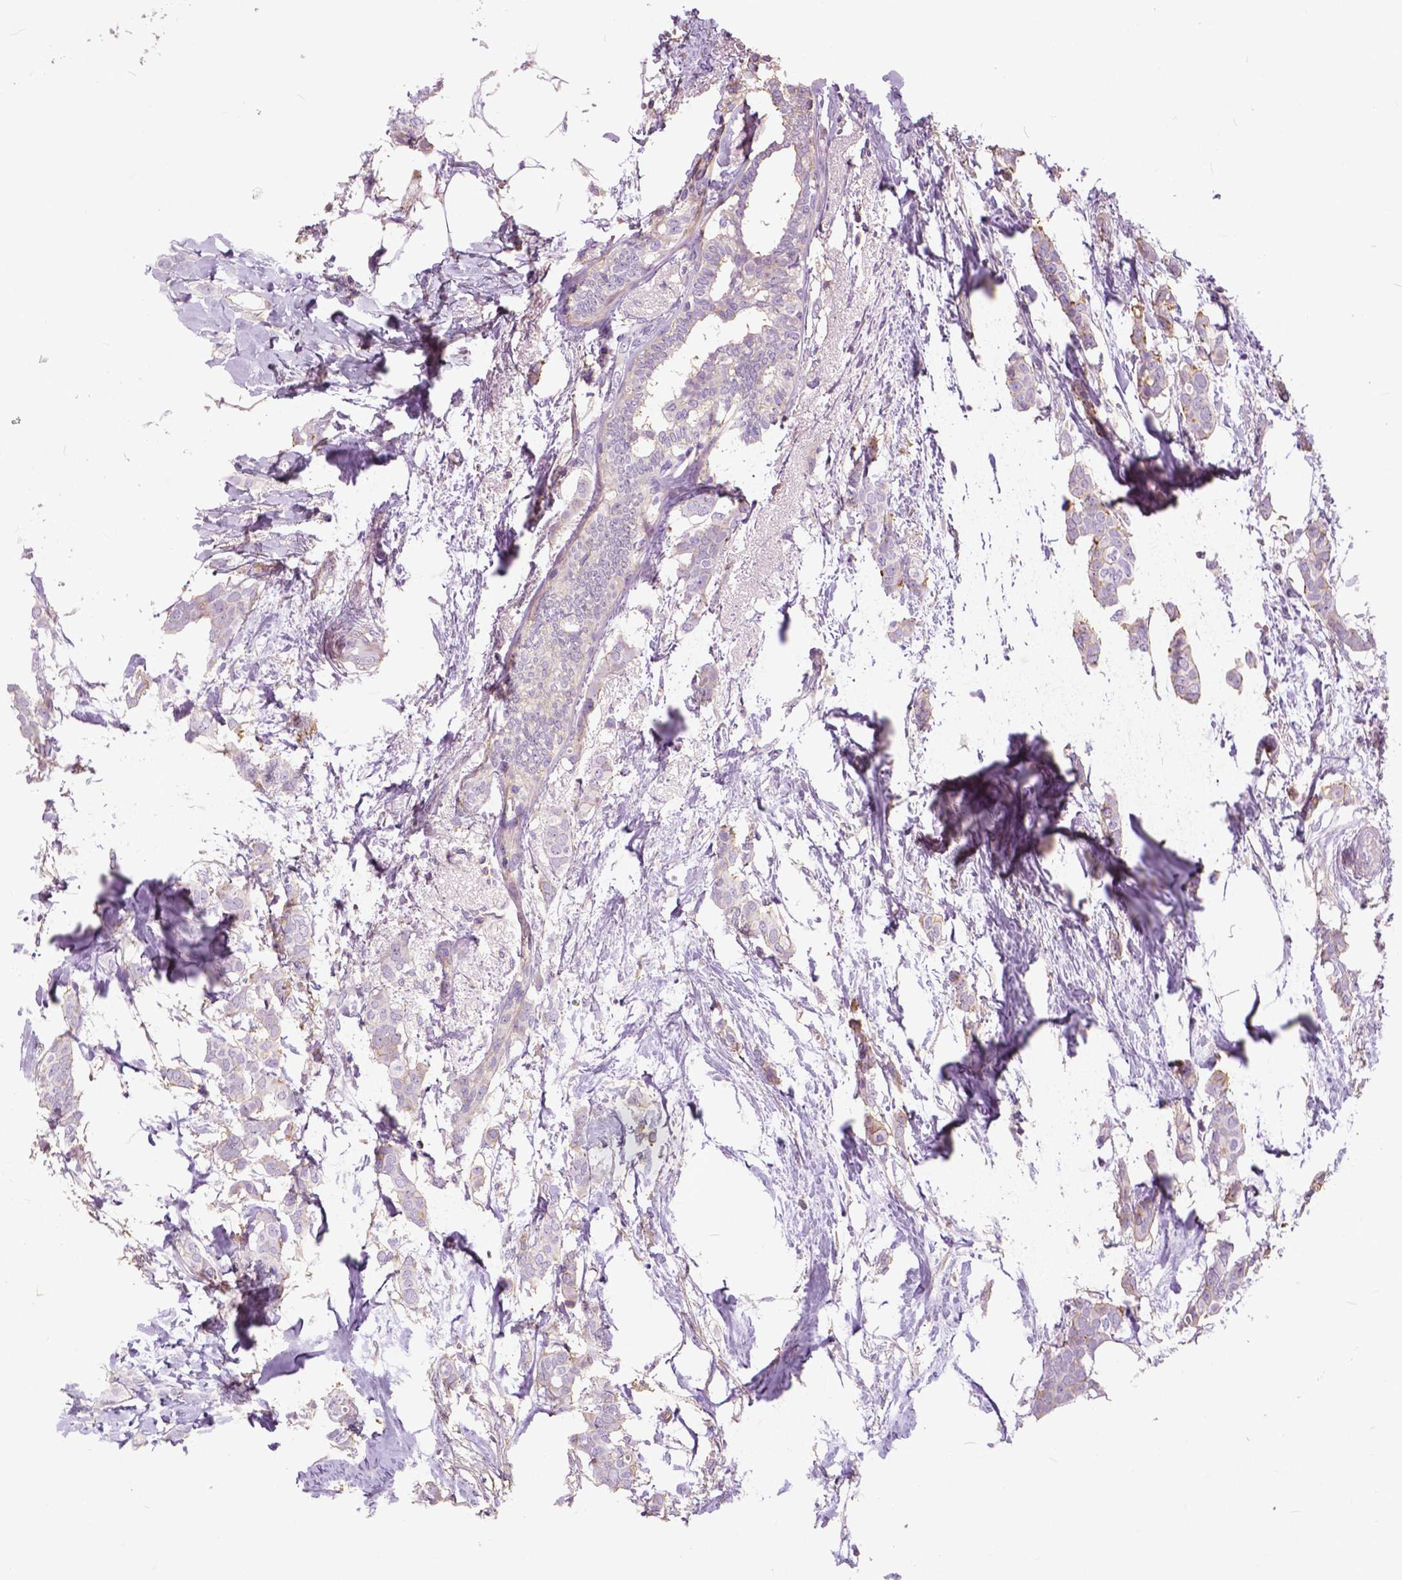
{"staining": {"intensity": "negative", "quantity": "none", "location": "none"}, "tissue": "breast cancer", "cell_type": "Tumor cells", "image_type": "cancer", "snomed": [{"axis": "morphology", "description": "Duct carcinoma"}, {"axis": "topography", "description": "Breast"}], "caption": "Tumor cells are negative for brown protein staining in breast cancer.", "gene": "ANXA13", "patient": {"sex": "female", "age": 62}}